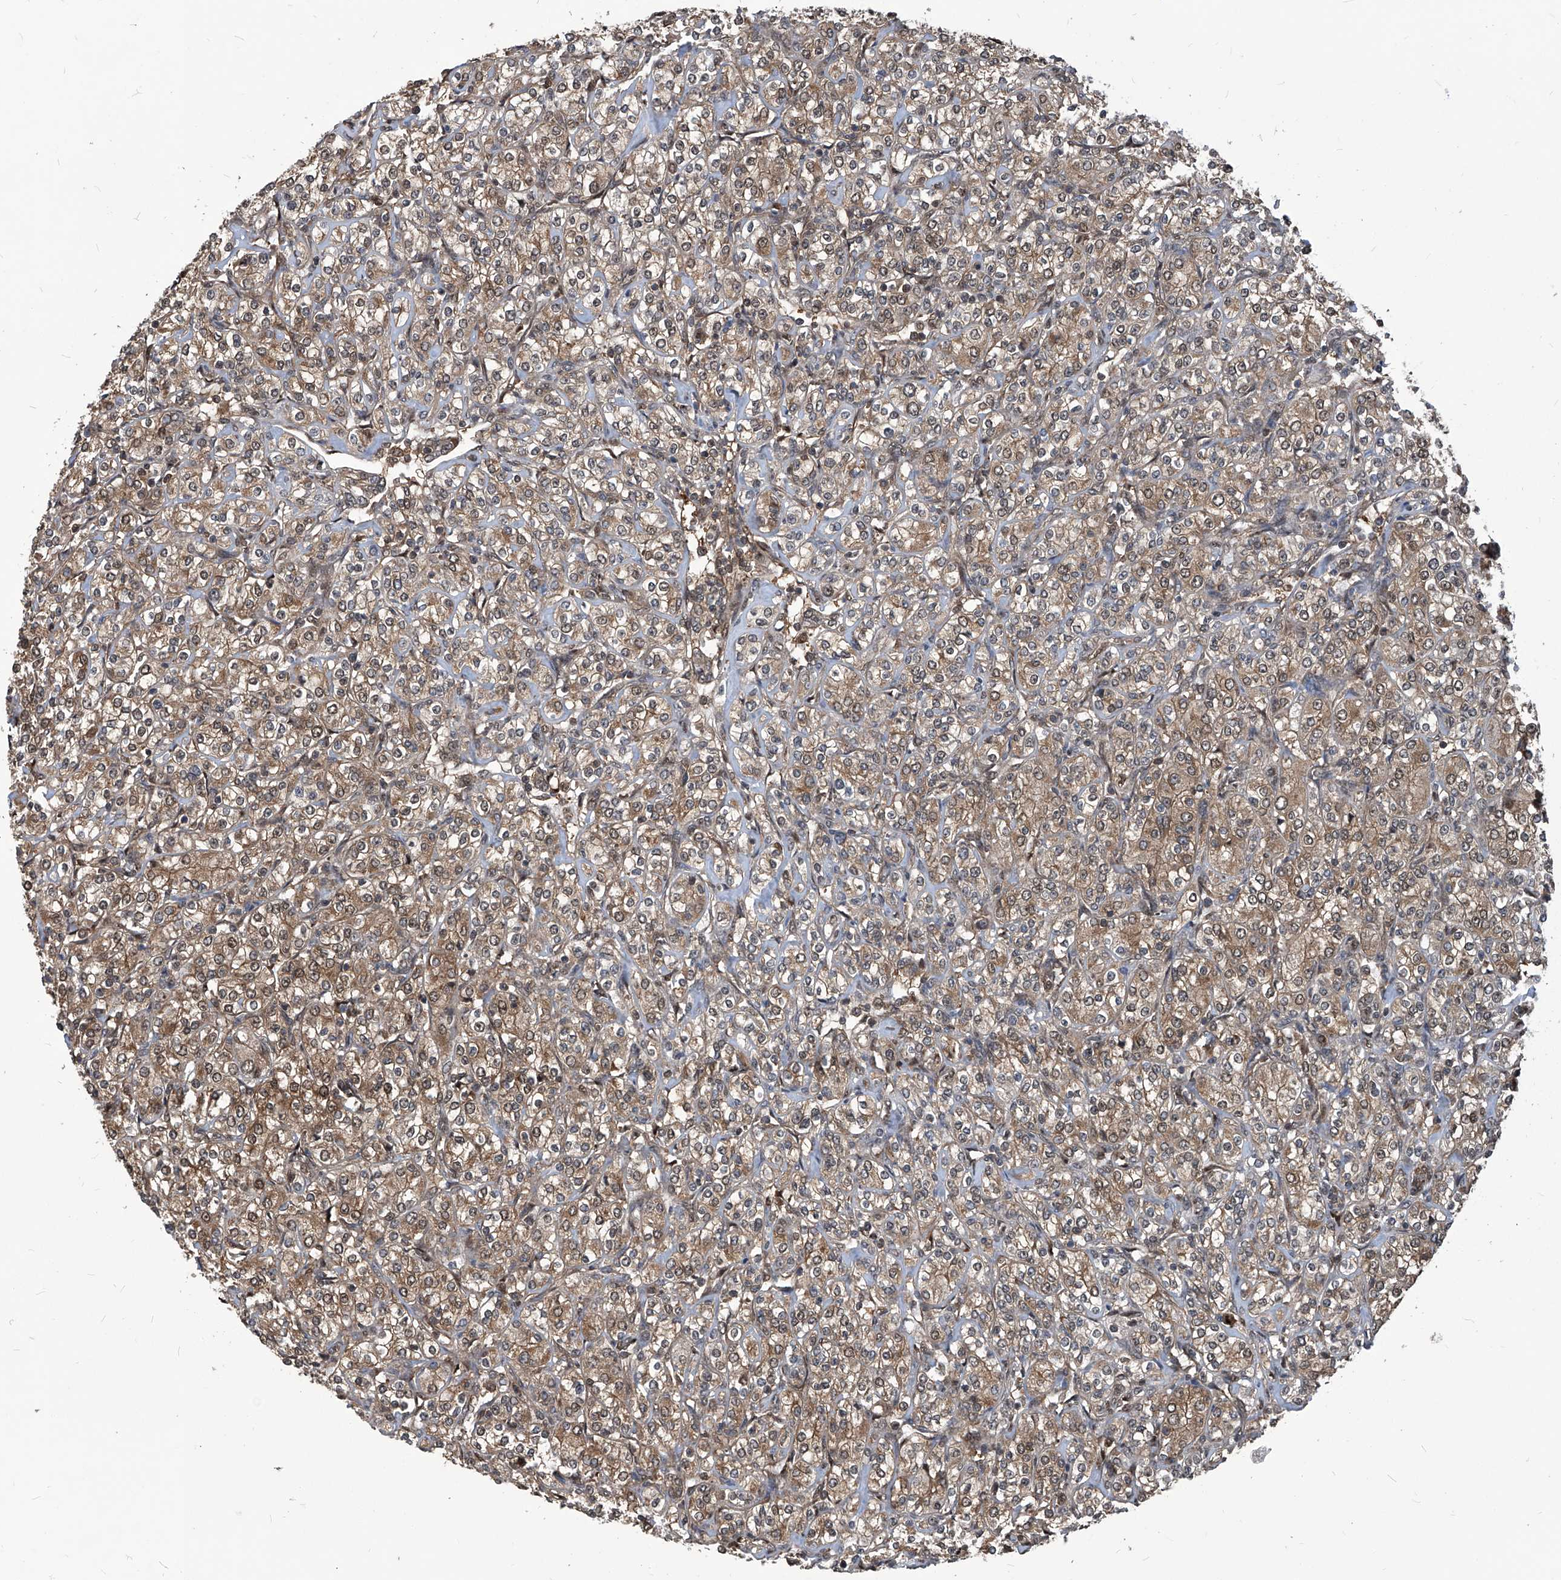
{"staining": {"intensity": "moderate", "quantity": ">75%", "location": "cytoplasmic/membranous,nuclear"}, "tissue": "renal cancer", "cell_type": "Tumor cells", "image_type": "cancer", "snomed": [{"axis": "morphology", "description": "Adenocarcinoma, NOS"}, {"axis": "topography", "description": "Kidney"}], "caption": "Moderate cytoplasmic/membranous and nuclear expression for a protein is appreciated in approximately >75% of tumor cells of renal cancer (adenocarcinoma) using IHC.", "gene": "PSMB1", "patient": {"sex": "male", "age": 77}}